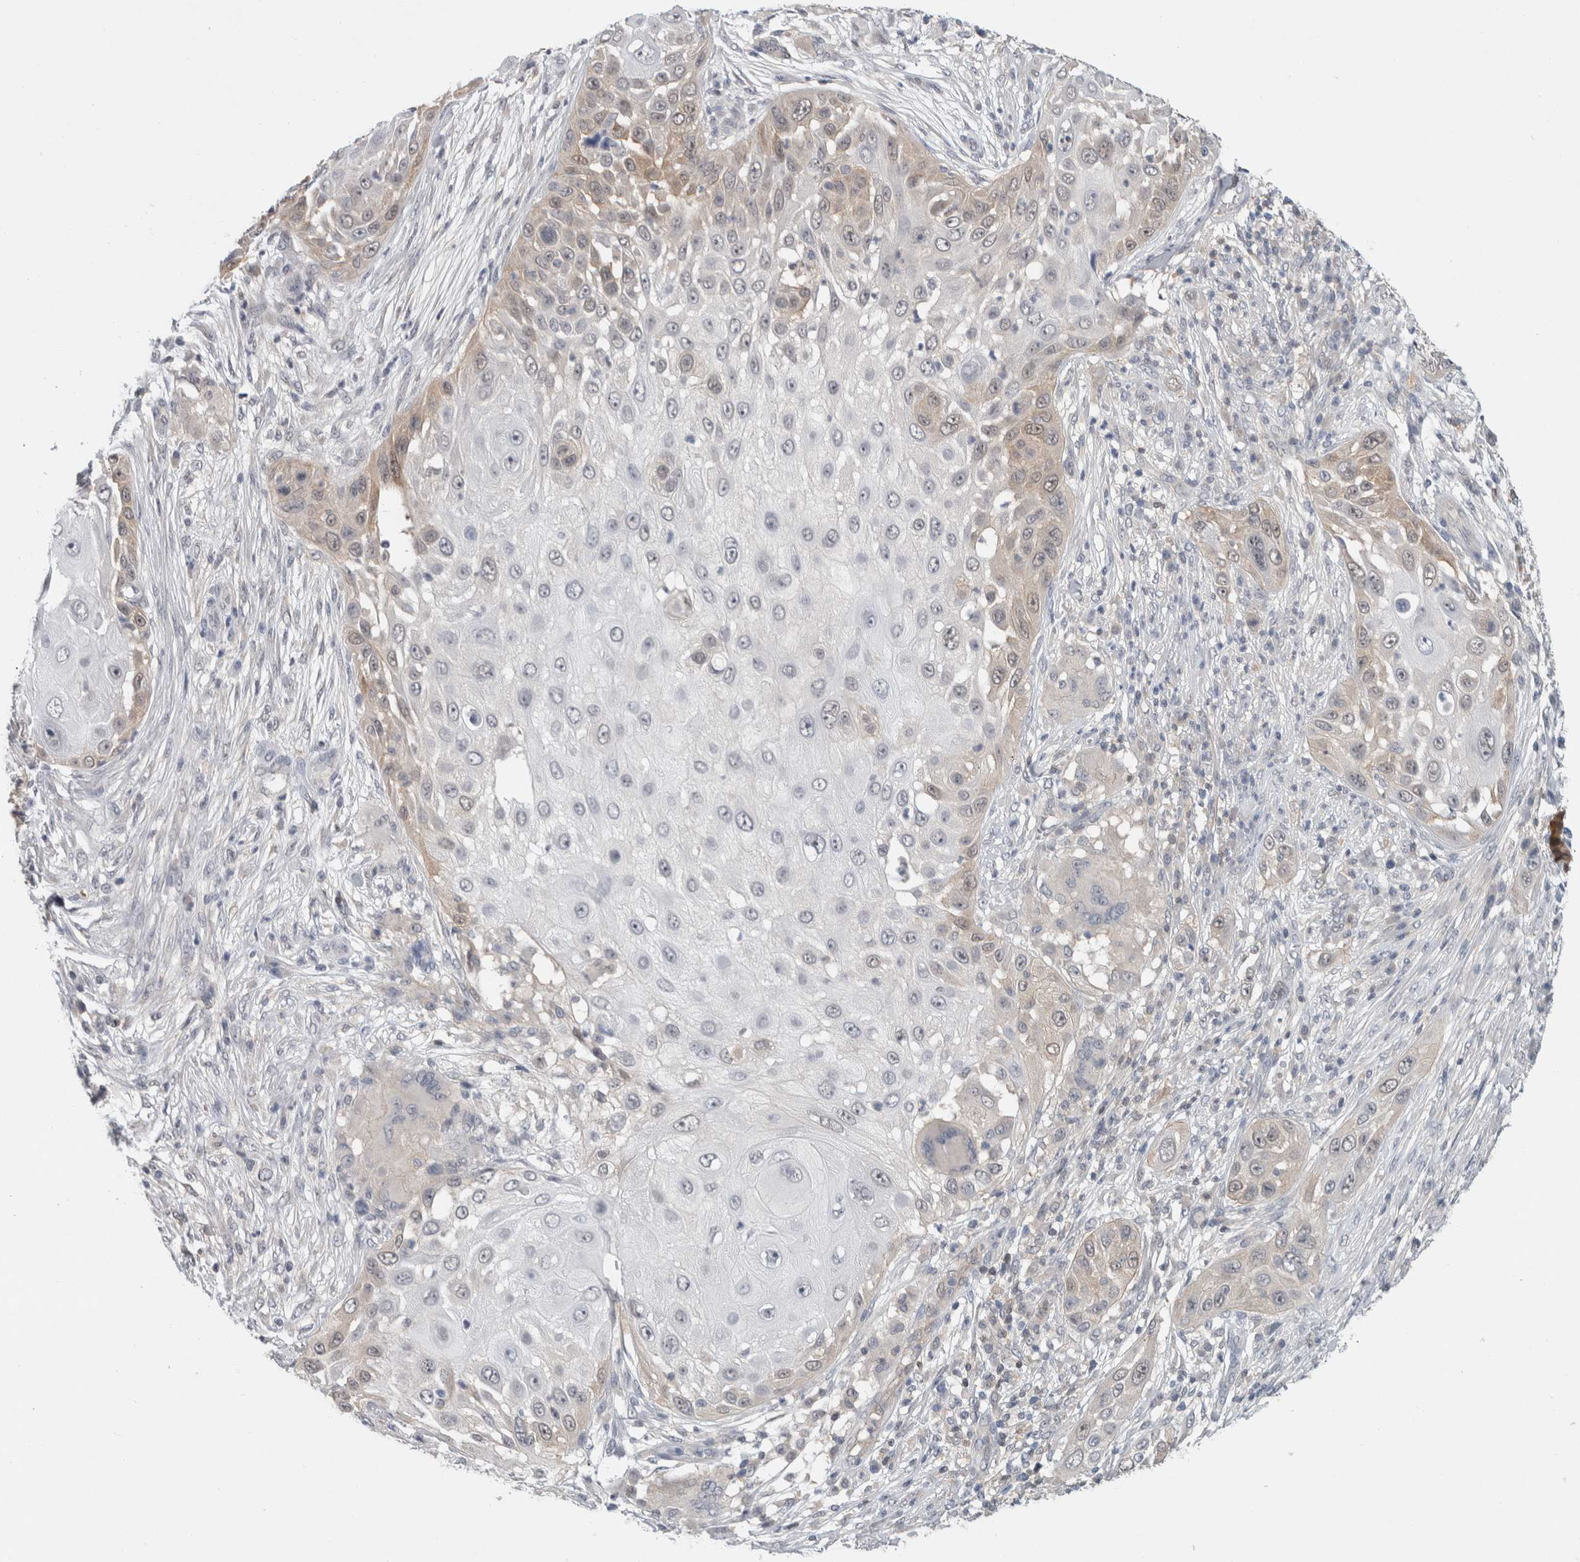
{"staining": {"intensity": "weak", "quantity": "<25%", "location": "cytoplasmic/membranous"}, "tissue": "skin cancer", "cell_type": "Tumor cells", "image_type": "cancer", "snomed": [{"axis": "morphology", "description": "Squamous cell carcinoma, NOS"}, {"axis": "topography", "description": "Skin"}], "caption": "Tumor cells are negative for protein expression in human squamous cell carcinoma (skin).", "gene": "CASP6", "patient": {"sex": "female", "age": 44}}